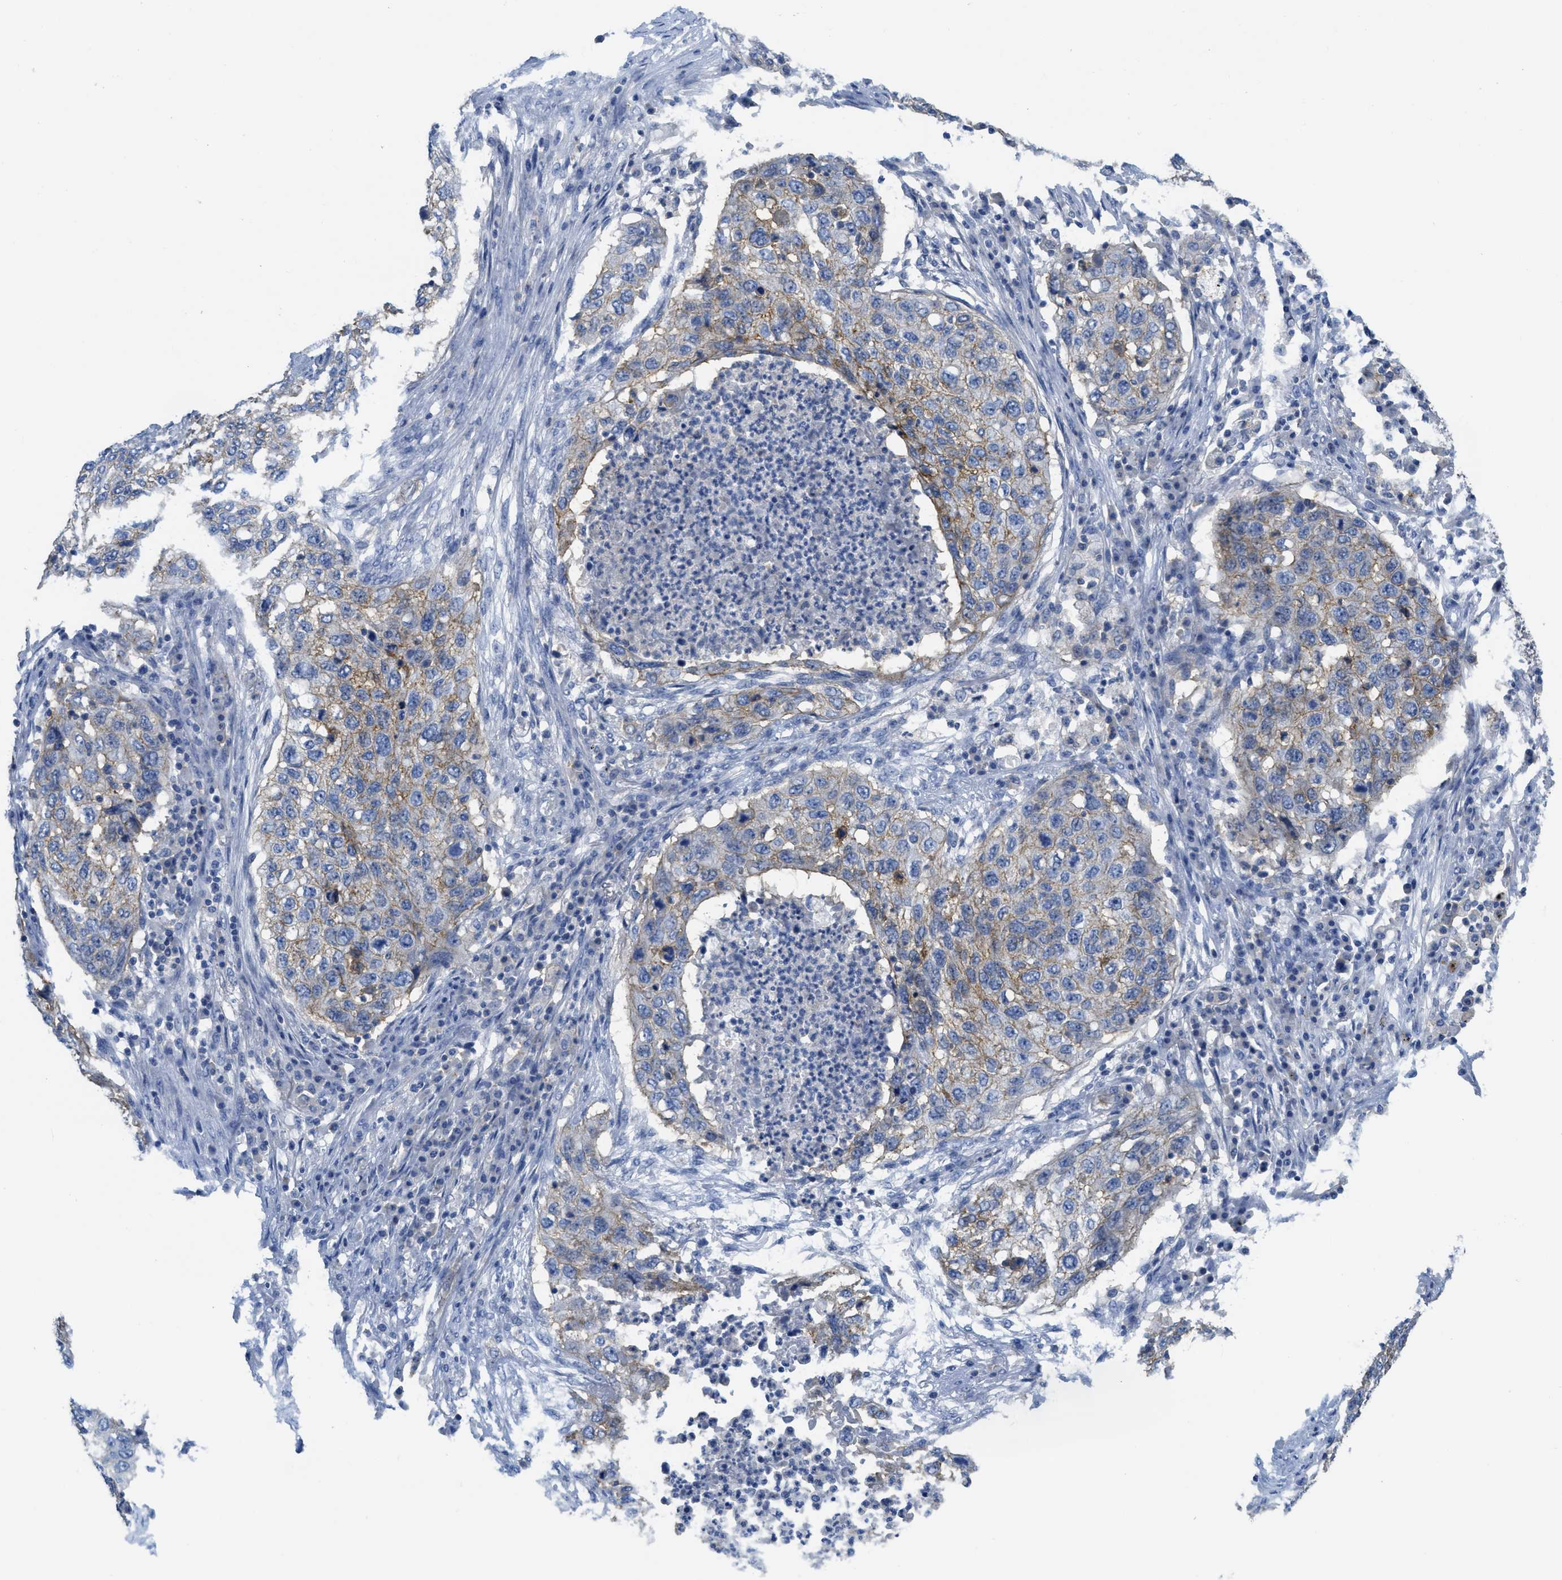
{"staining": {"intensity": "weak", "quantity": ">75%", "location": "cytoplasmic/membranous"}, "tissue": "lung cancer", "cell_type": "Tumor cells", "image_type": "cancer", "snomed": [{"axis": "morphology", "description": "Squamous cell carcinoma, NOS"}, {"axis": "topography", "description": "Lung"}], "caption": "Tumor cells demonstrate low levels of weak cytoplasmic/membranous expression in about >75% of cells in human squamous cell carcinoma (lung). (Brightfield microscopy of DAB IHC at high magnification).", "gene": "CNNM4", "patient": {"sex": "female", "age": 63}}